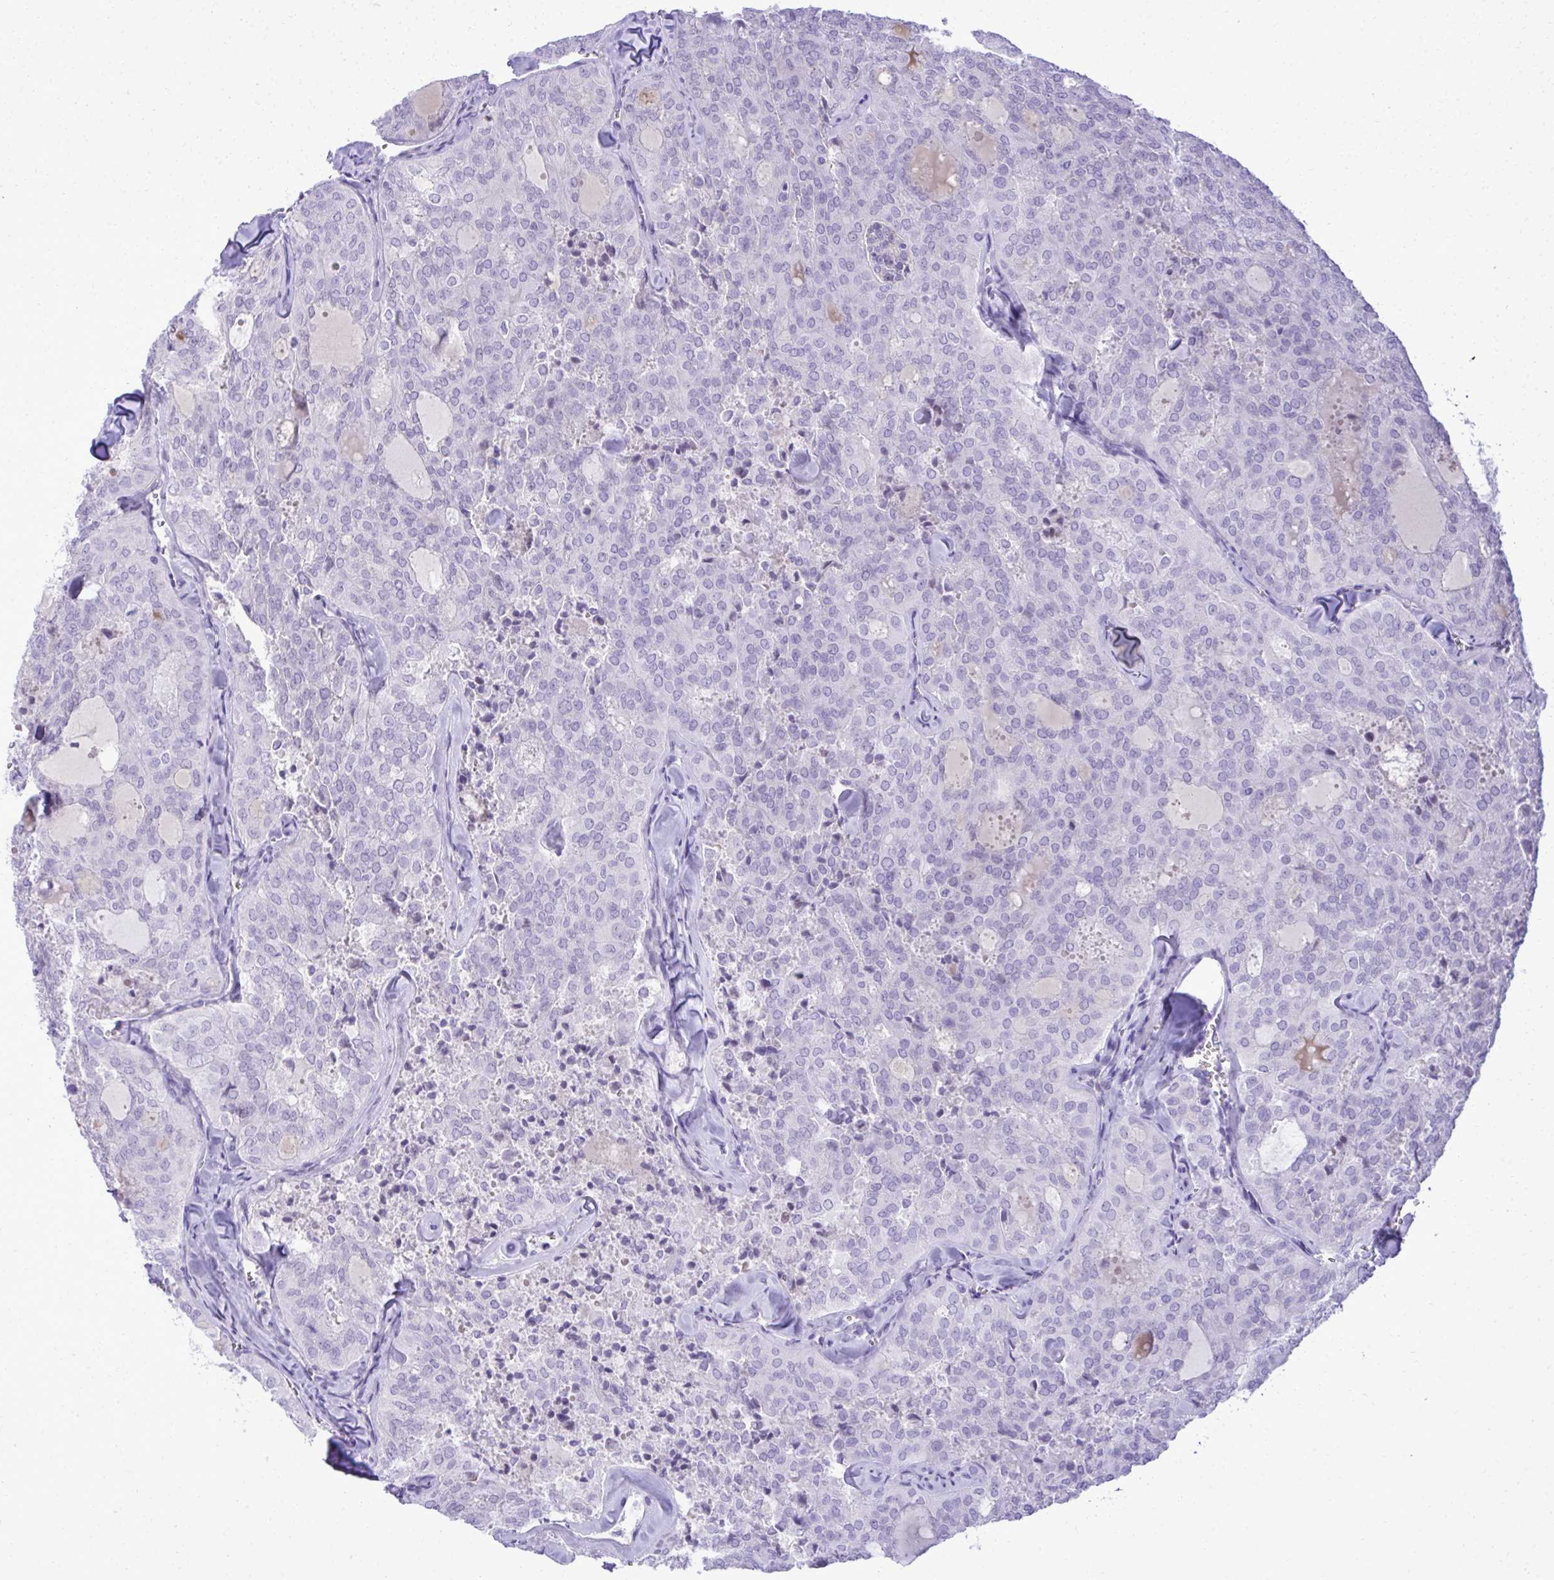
{"staining": {"intensity": "negative", "quantity": "none", "location": "none"}, "tissue": "thyroid cancer", "cell_type": "Tumor cells", "image_type": "cancer", "snomed": [{"axis": "morphology", "description": "Follicular adenoma carcinoma, NOS"}, {"axis": "topography", "description": "Thyroid gland"}], "caption": "DAB immunohistochemical staining of human follicular adenoma carcinoma (thyroid) displays no significant staining in tumor cells. Nuclei are stained in blue.", "gene": "PITPNM3", "patient": {"sex": "male", "age": 75}}